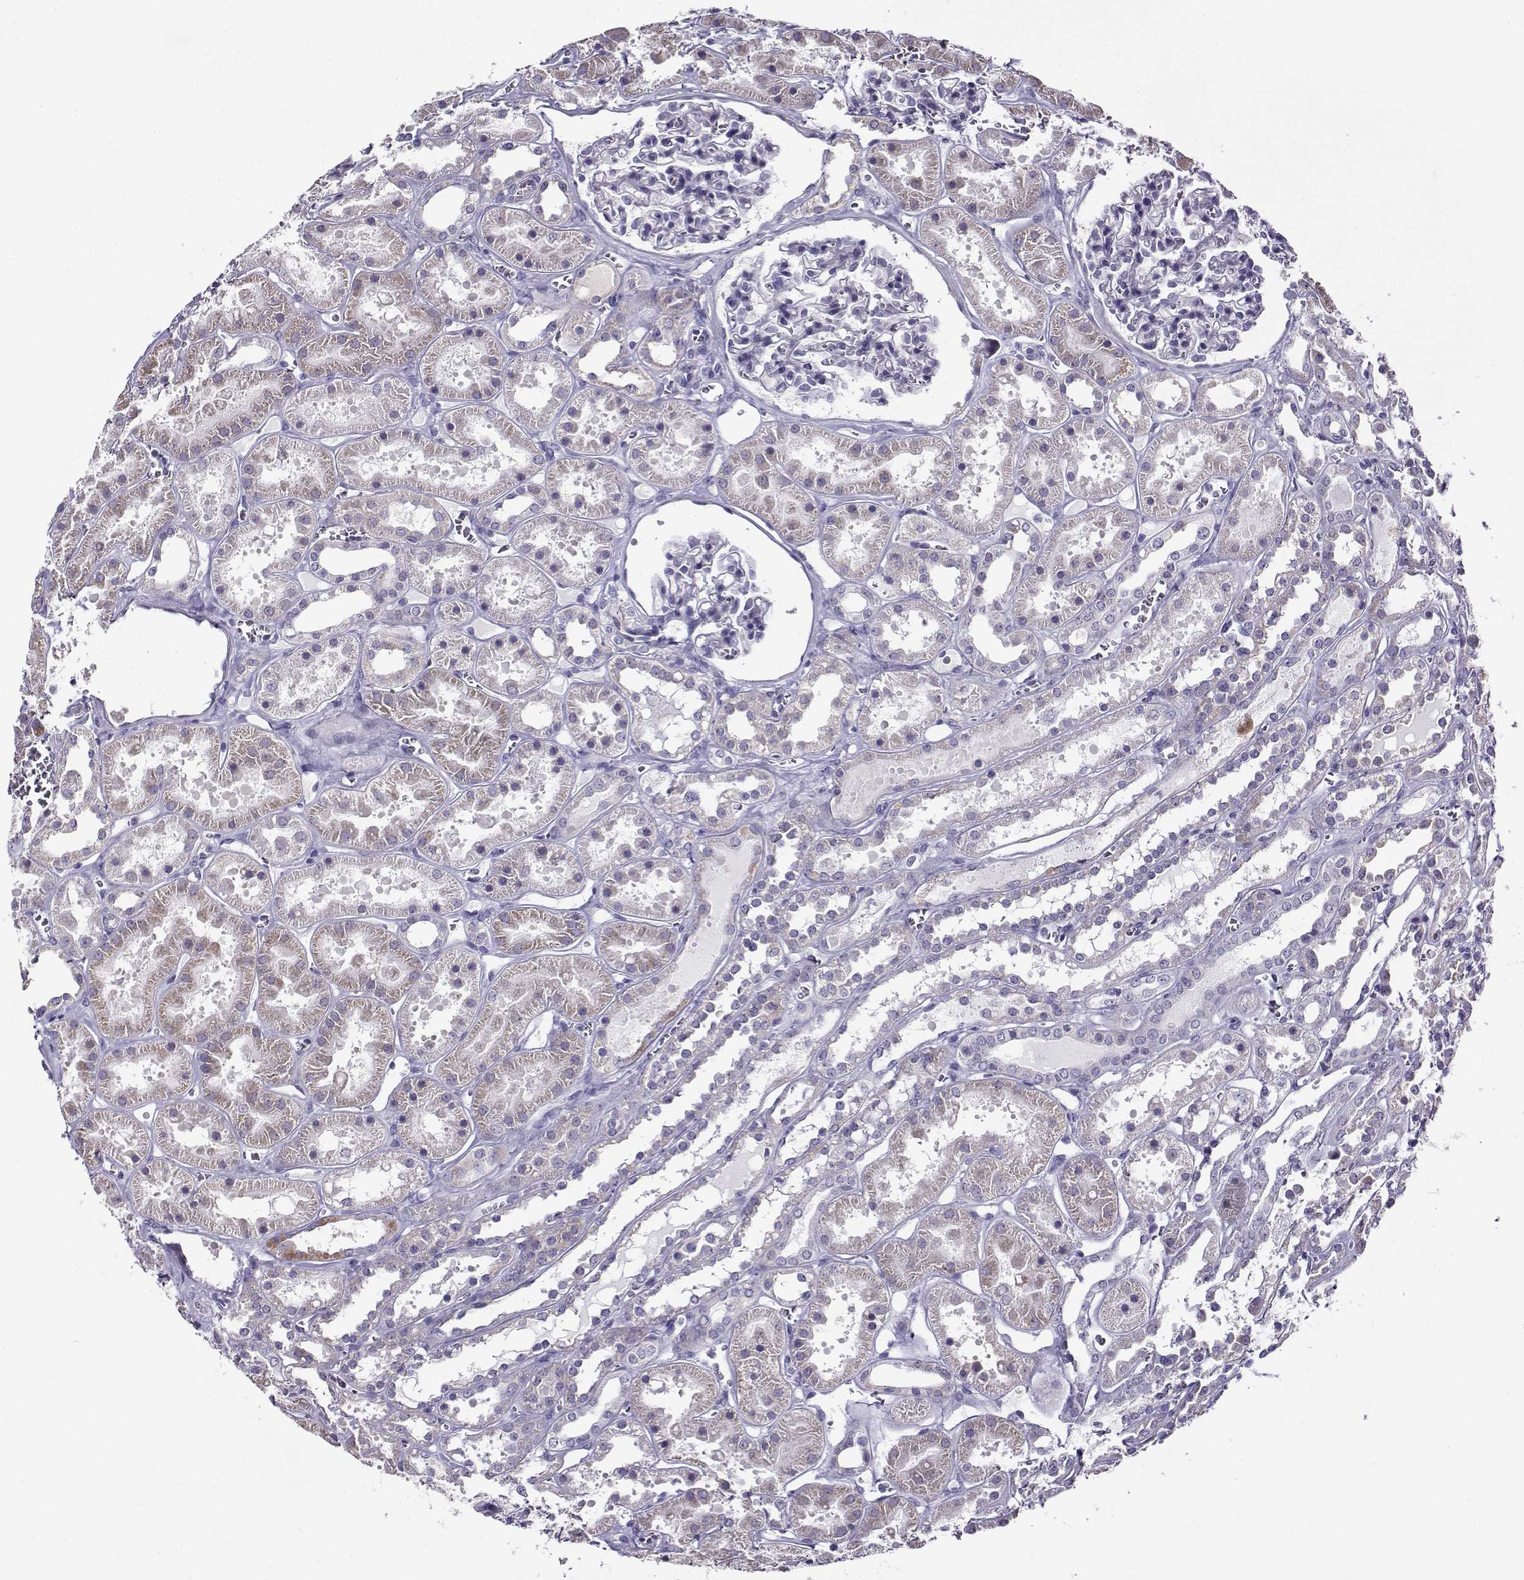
{"staining": {"intensity": "negative", "quantity": "none", "location": "none"}, "tissue": "kidney", "cell_type": "Cells in glomeruli", "image_type": "normal", "snomed": [{"axis": "morphology", "description": "Normal tissue, NOS"}, {"axis": "topography", "description": "Kidney"}], "caption": "An immunohistochemistry micrograph of benign kidney is shown. There is no staining in cells in glomeruli of kidney. Brightfield microscopy of immunohistochemistry (IHC) stained with DAB (brown) and hematoxylin (blue), captured at high magnification.", "gene": "FEZF1", "patient": {"sex": "female", "age": 41}}